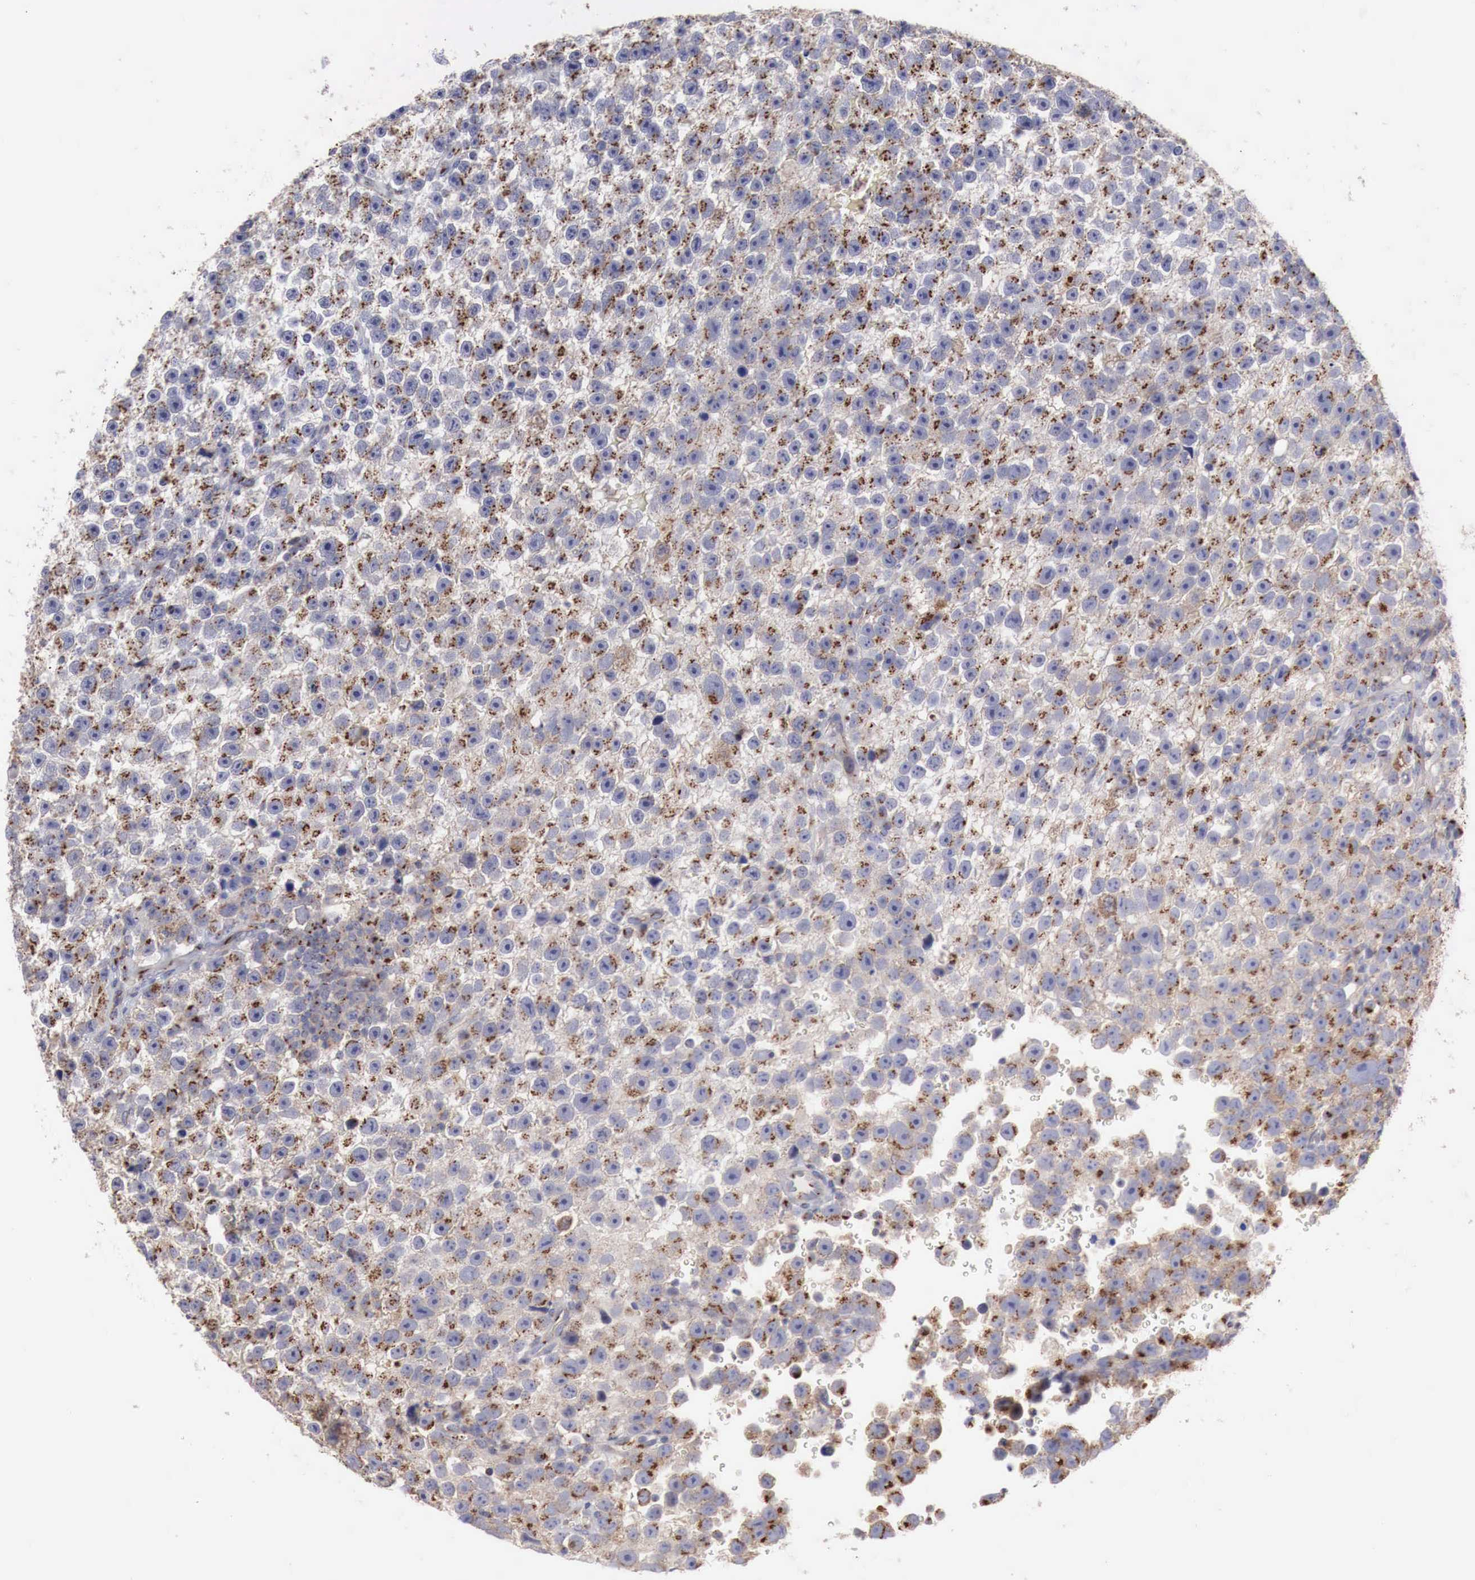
{"staining": {"intensity": "moderate", "quantity": ">75%", "location": "cytoplasmic/membranous"}, "tissue": "testis cancer", "cell_type": "Tumor cells", "image_type": "cancer", "snomed": [{"axis": "morphology", "description": "Seminoma, NOS"}, {"axis": "topography", "description": "Testis"}], "caption": "Immunohistochemical staining of human testis seminoma exhibits medium levels of moderate cytoplasmic/membranous staining in about >75% of tumor cells. The staining is performed using DAB (3,3'-diaminobenzidine) brown chromogen to label protein expression. The nuclei are counter-stained blue using hematoxylin.", "gene": "SYAP1", "patient": {"sex": "male", "age": 33}}